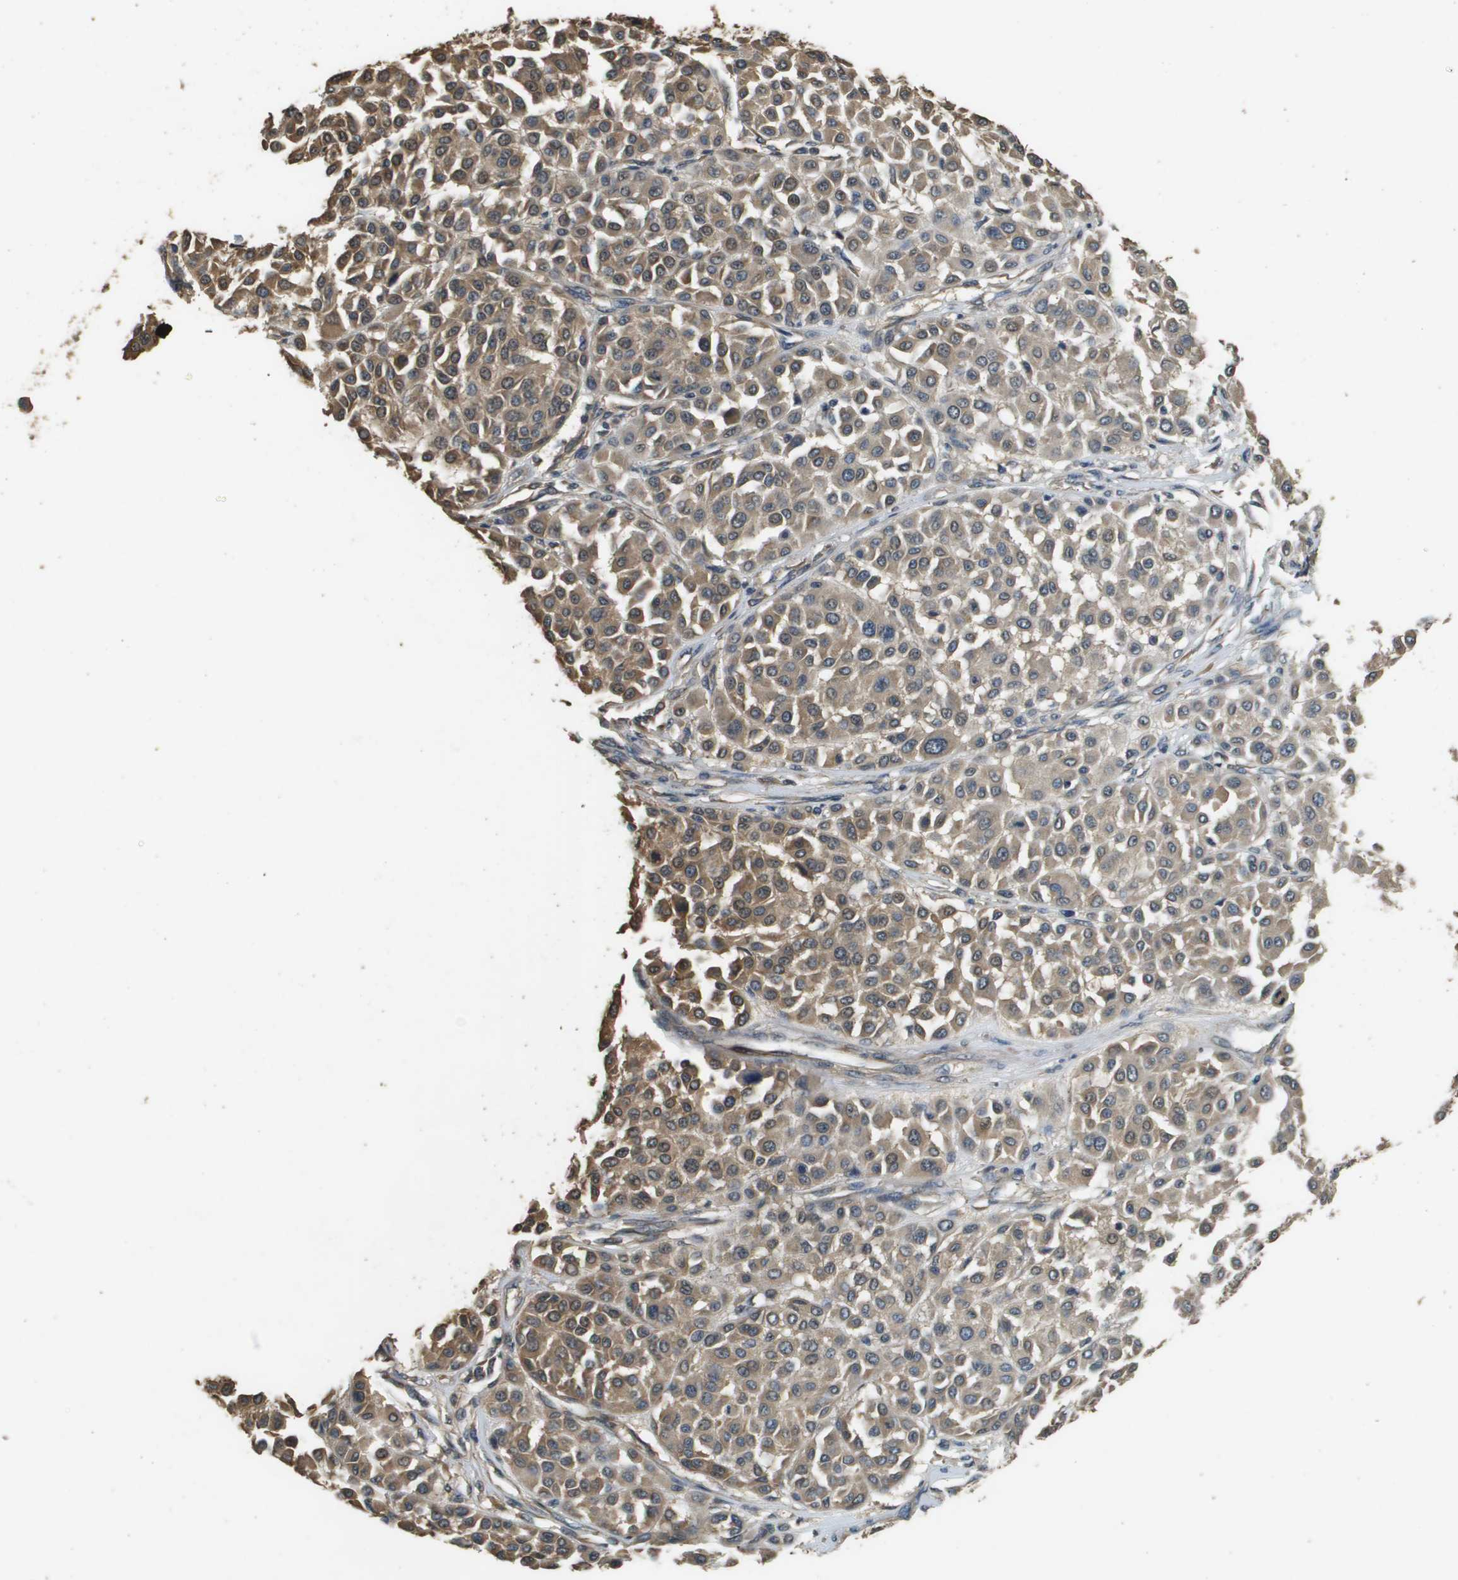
{"staining": {"intensity": "weak", "quantity": ">75%", "location": "cytoplasmic/membranous"}, "tissue": "melanoma", "cell_type": "Tumor cells", "image_type": "cancer", "snomed": [{"axis": "morphology", "description": "Malignant melanoma, Metastatic site"}, {"axis": "topography", "description": "Soft tissue"}], "caption": "This histopathology image reveals immunohistochemistry staining of human malignant melanoma (metastatic site), with low weak cytoplasmic/membranous positivity in about >75% of tumor cells.", "gene": "RAB6B", "patient": {"sex": "male", "age": 41}}